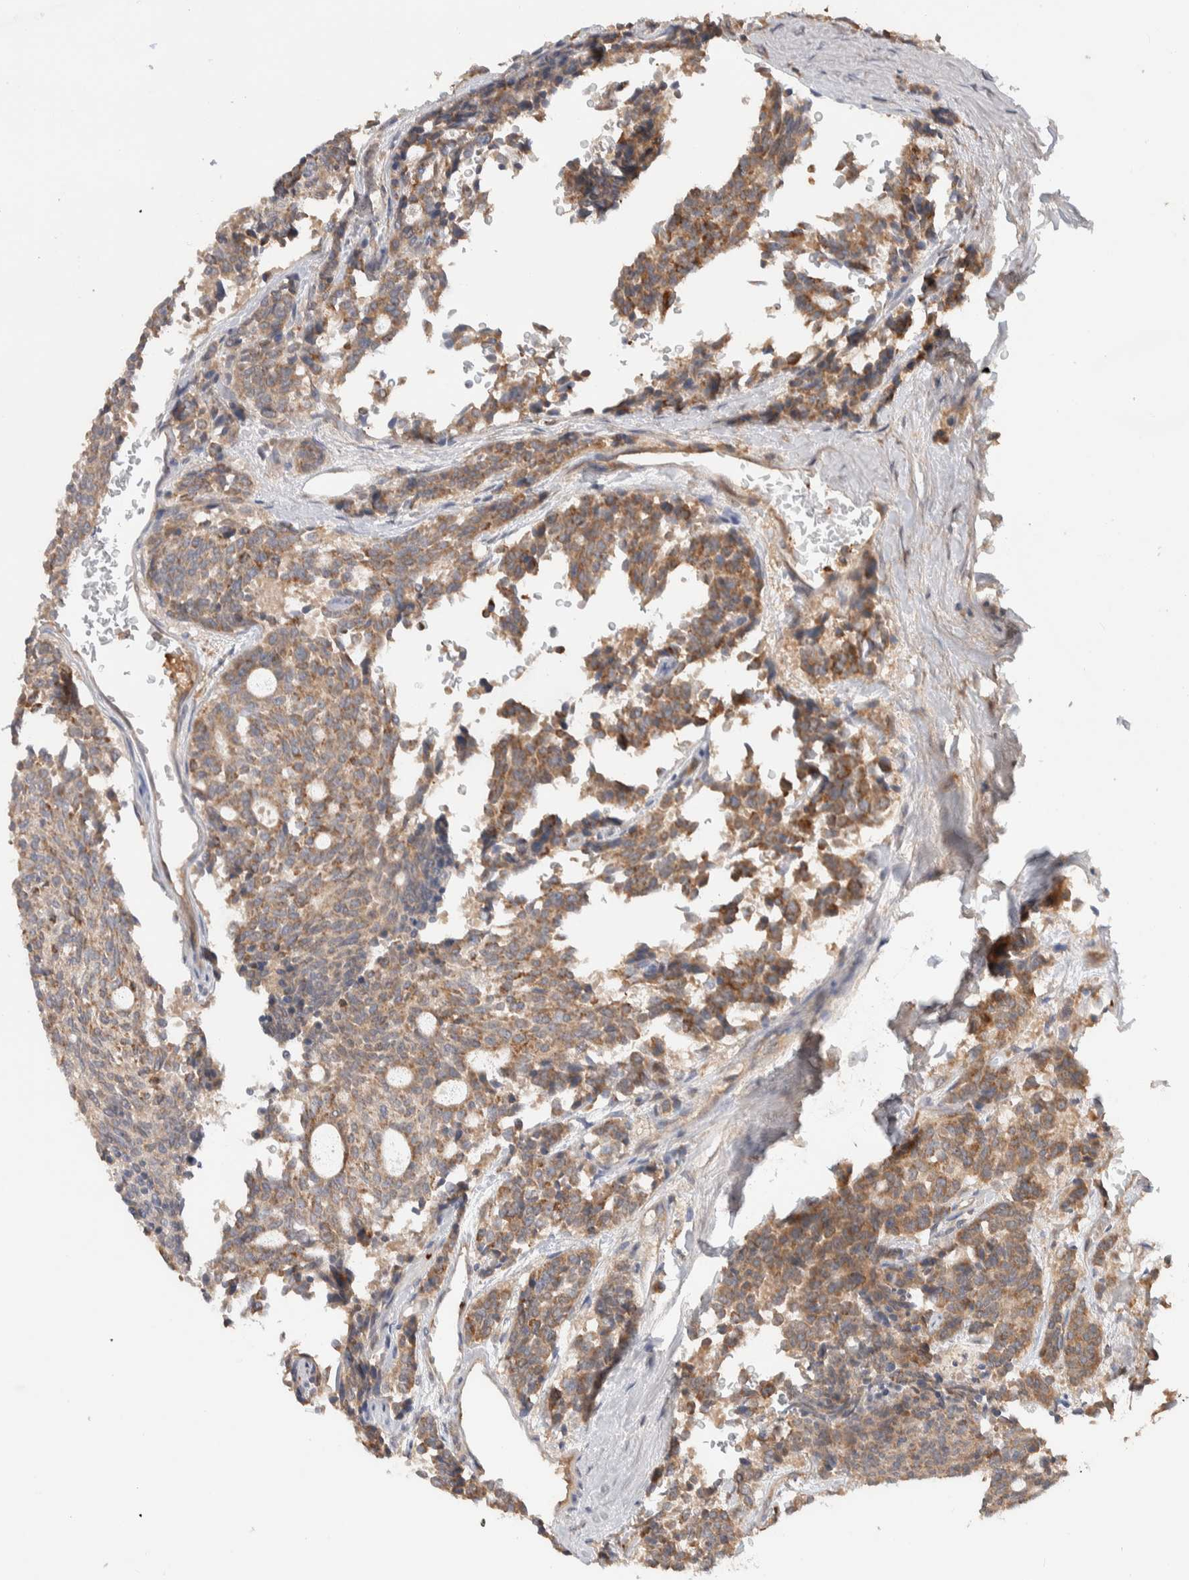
{"staining": {"intensity": "moderate", "quantity": ">75%", "location": "cytoplasmic/membranous"}, "tissue": "carcinoid", "cell_type": "Tumor cells", "image_type": "cancer", "snomed": [{"axis": "morphology", "description": "Carcinoid, malignant, NOS"}, {"axis": "topography", "description": "Pancreas"}], "caption": "Carcinoid stained with a protein marker demonstrates moderate staining in tumor cells.", "gene": "DEPTOR", "patient": {"sex": "female", "age": 54}}